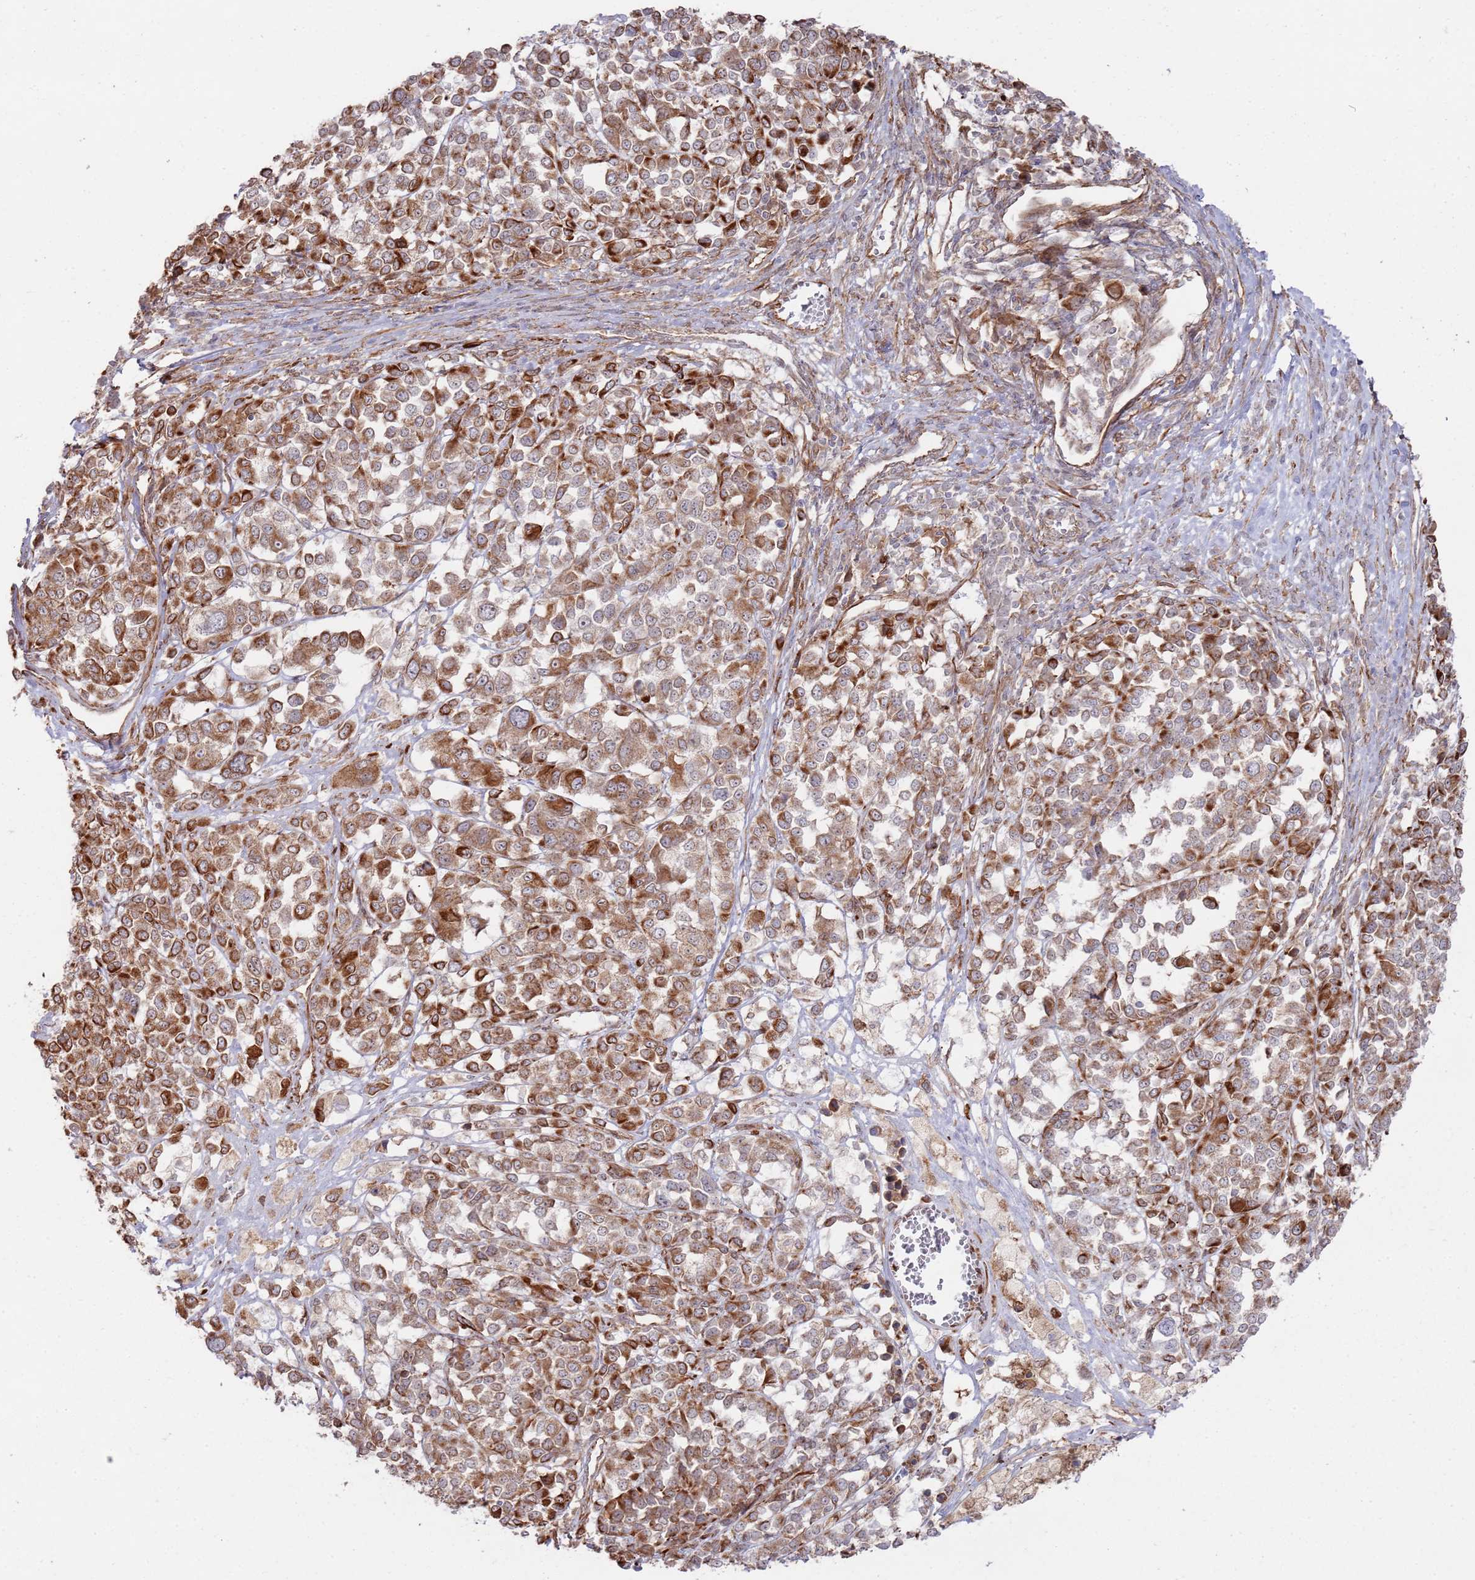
{"staining": {"intensity": "moderate", "quantity": ">75%", "location": "cytoplasmic/membranous"}, "tissue": "melanoma", "cell_type": "Tumor cells", "image_type": "cancer", "snomed": [{"axis": "morphology", "description": "Malignant melanoma, Metastatic site"}, {"axis": "topography", "description": "Lymph node"}], "caption": "This micrograph reveals immunohistochemistry (IHC) staining of human malignant melanoma (metastatic site), with medium moderate cytoplasmic/membranous positivity in about >75% of tumor cells.", "gene": "PHF21A", "patient": {"sex": "male", "age": 44}}